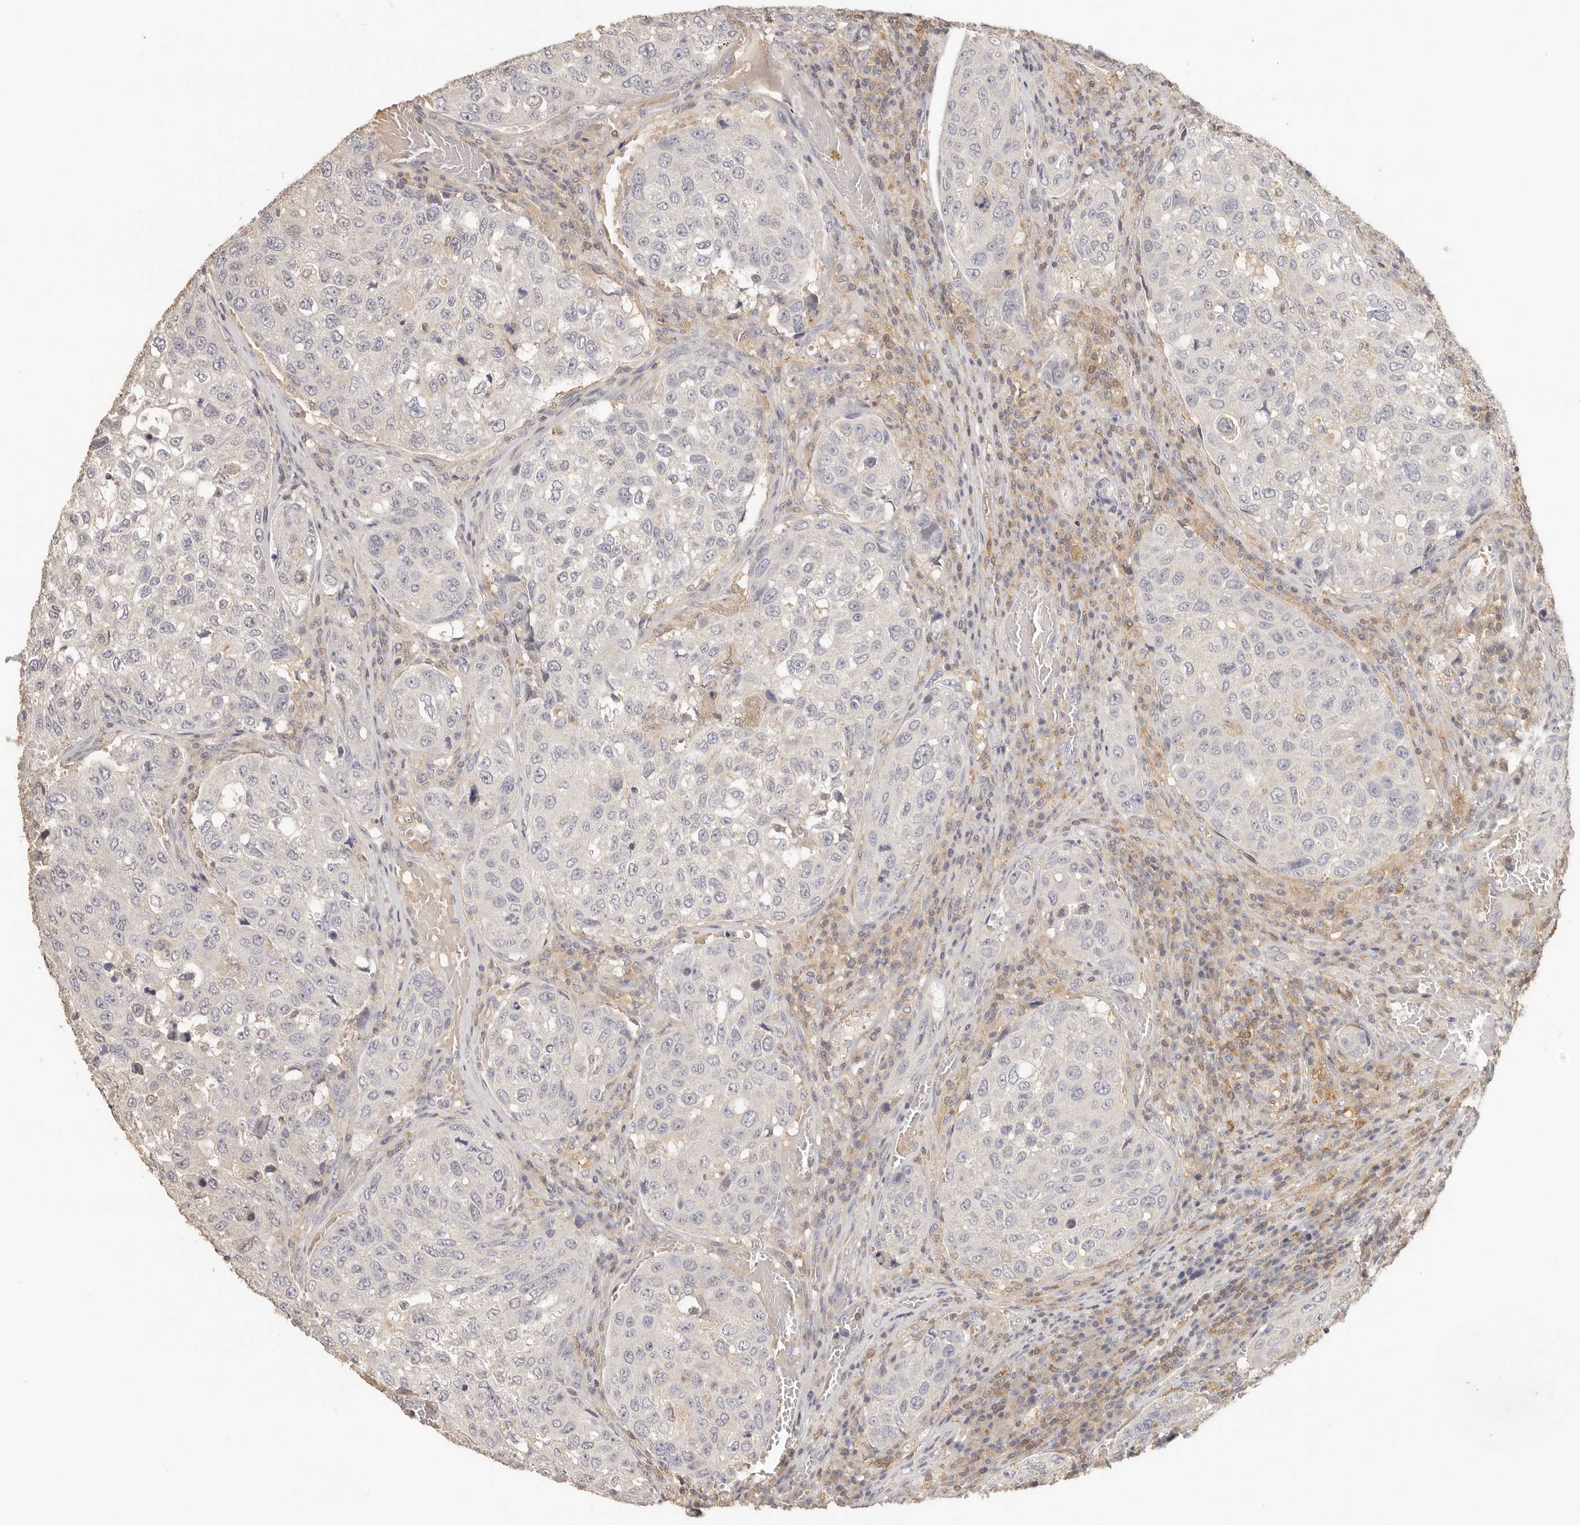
{"staining": {"intensity": "negative", "quantity": "none", "location": "none"}, "tissue": "urothelial cancer", "cell_type": "Tumor cells", "image_type": "cancer", "snomed": [{"axis": "morphology", "description": "Urothelial carcinoma, High grade"}, {"axis": "topography", "description": "Lymph node"}, {"axis": "topography", "description": "Urinary bladder"}], "caption": "Immunohistochemistry micrograph of human urothelial cancer stained for a protein (brown), which demonstrates no expression in tumor cells. (IHC, brightfield microscopy, high magnification).", "gene": "CSK", "patient": {"sex": "male", "age": 51}}